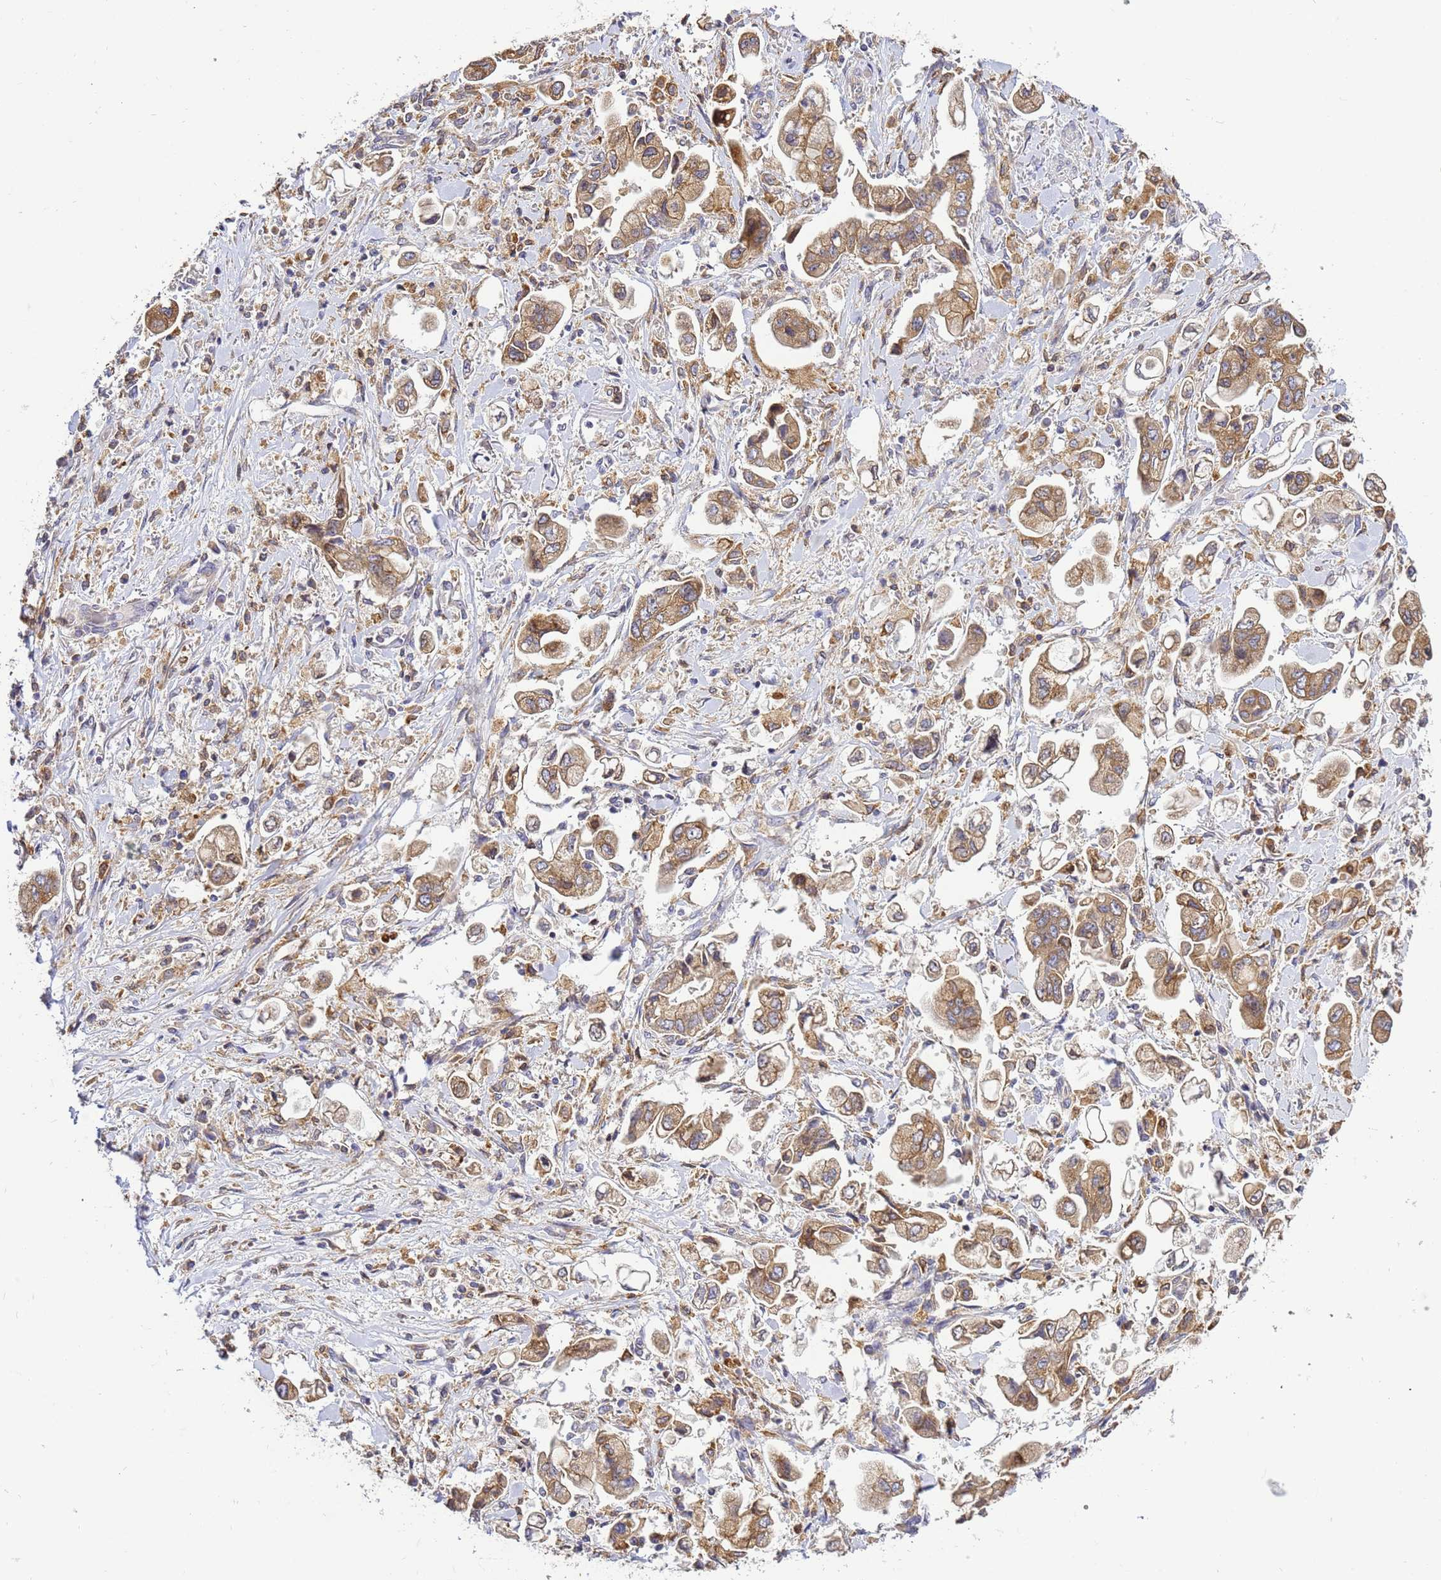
{"staining": {"intensity": "moderate", "quantity": ">75%", "location": "cytoplasmic/membranous"}, "tissue": "stomach cancer", "cell_type": "Tumor cells", "image_type": "cancer", "snomed": [{"axis": "morphology", "description": "Adenocarcinoma, NOS"}, {"axis": "topography", "description": "Stomach"}], "caption": "There is medium levels of moderate cytoplasmic/membranous expression in tumor cells of adenocarcinoma (stomach), as demonstrated by immunohistochemical staining (brown color).", "gene": "ADPGK", "patient": {"sex": "male", "age": 62}}